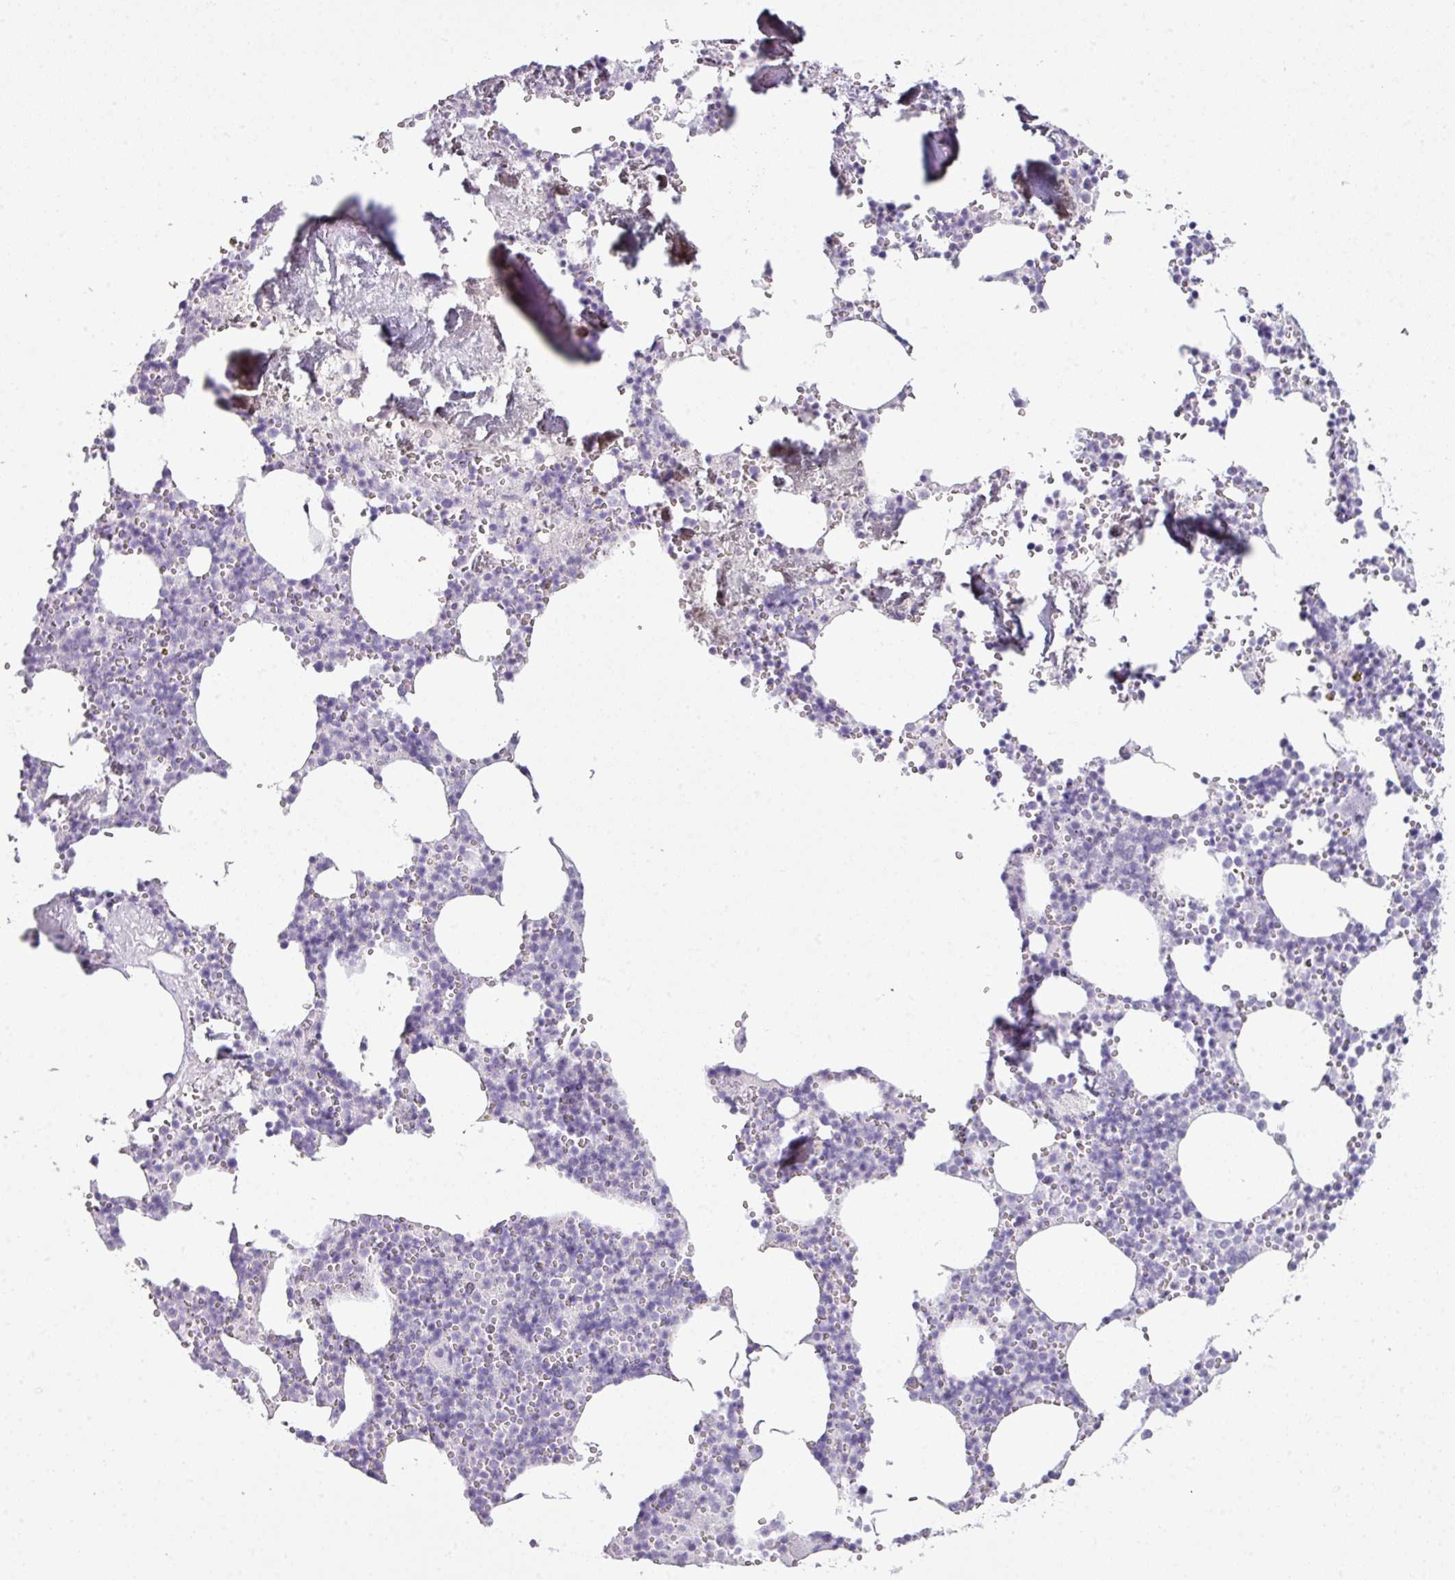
{"staining": {"intensity": "negative", "quantity": "none", "location": "none"}, "tissue": "bone marrow", "cell_type": "Hematopoietic cells", "image_type": "normal", "snomed": [{"axis": "morphology", "description": "Normal tissue, NOS"}, {"axis": "topography", "description": "Bone marrow"}], "caption": "Immunohistochemistry (IHC) histopathology image of benign human bone marrow stained for a protein (brown), which shows no positivity in hematopoietic cells.", "gene": "SCT", "patient": {"sex": "male", "age": 54}}